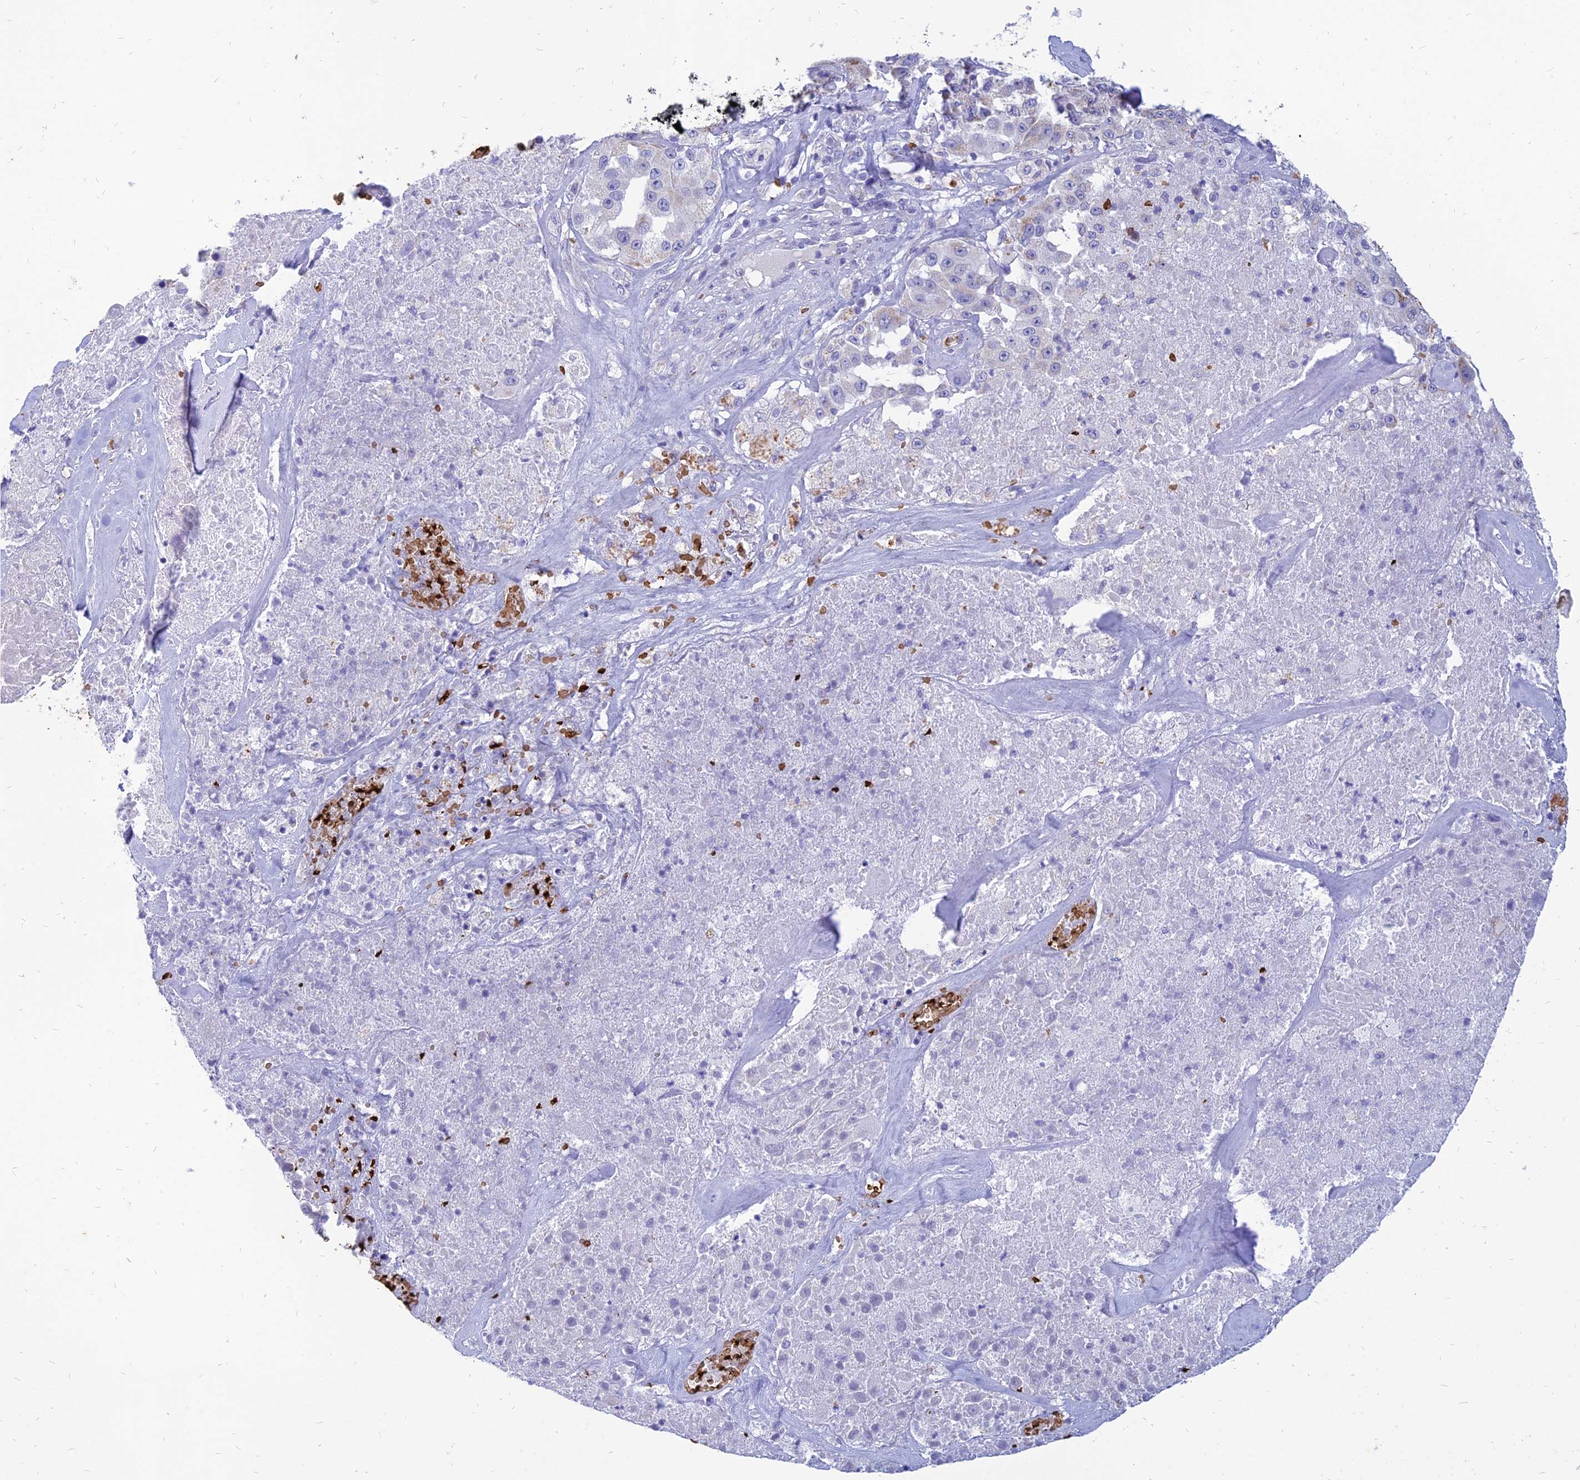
{"staining": {"intensity": "negative", "quantity": "none", "location": "none"}, "tissue": "melanoma", "cell_type": "Tumor cells", "image_type": "cancer", "snomed": [{"axis": "morphology", "description": "Malignant melanoma, Metastatic site"}, {"axis": "topography", "description": "Lymph node"}], "caption": "A high-resolution micrograph shows IHC staining of malignant melanoma (metastatic site), which demonstrates no significant positivity in tumor cells.", "gene": "HHAT", "patient": {"sex": "male", "age": 62}}